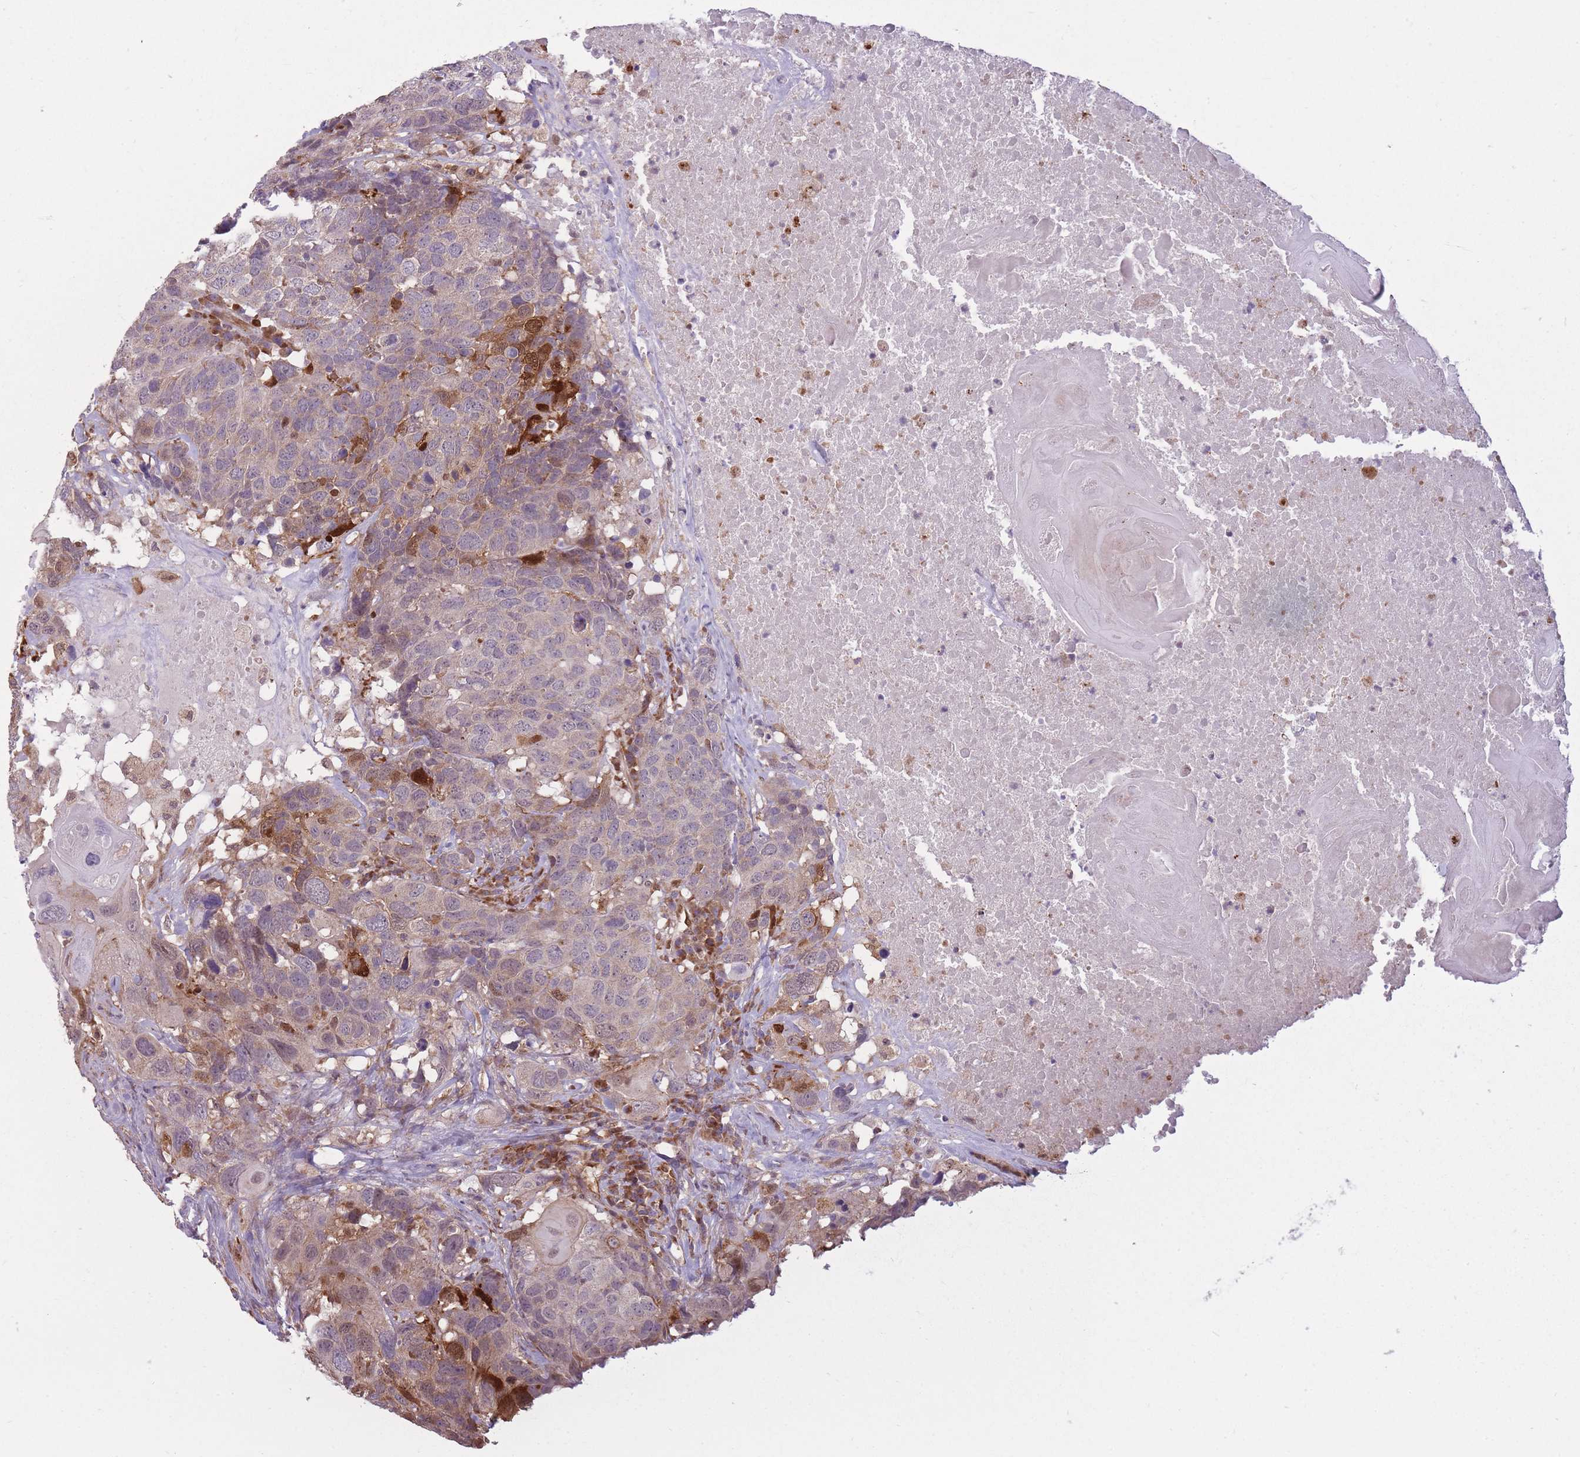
{"staining": {"intensity": "moderate", "quantity": "<25%", "location": "cytoplasmic/membranous,nuclear"}, "tissue": "head and neck cancer", "cell_type": "Tumor cells", "image_type": "cancer", "snomed": [{"axis": "morphology", "description": "Squamous cell carcinoma, NOS"}, {"axis": "topography", "description": "Head-Neck"}], "caption": "A brown stain shows moderate cytoplasmic/membranous and nuclear staining of a protein in human head and neck cancer (squamous cell carcinoma) tumor cells.", "gene": "LGALS9", "patient": {"sex": "male", "age": 66}}